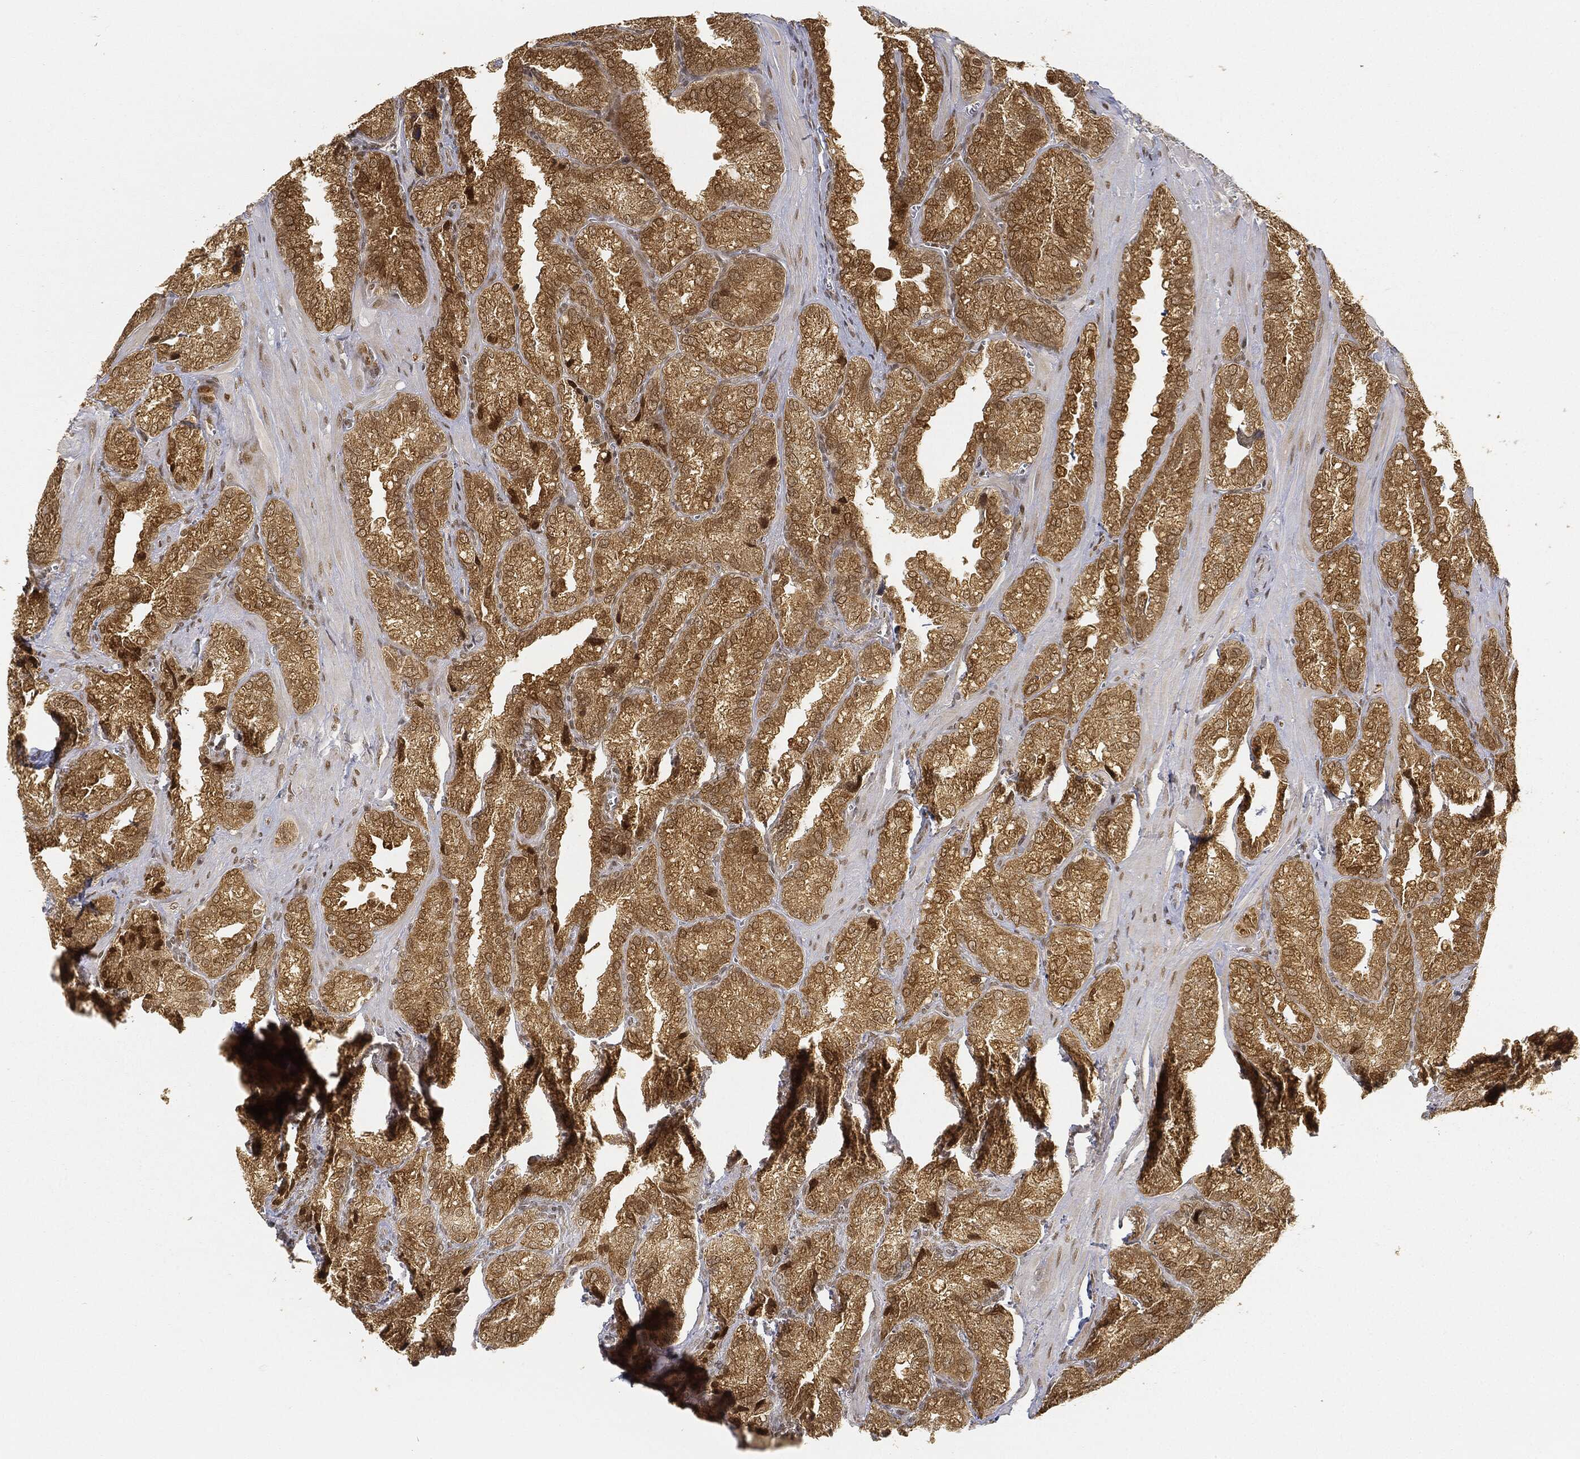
{"staining": {"intensity": "strong", "quantity": "25%-75%", "location": "cytoplasmic/membranous"}, "tissue": "seminal vesicle", "cell_type": "Glandular cells", "image_type": "normal", "snomed": [{"axis": "morphology", "description": "Normal tissue, NOS"}, {"axis": "topography", "description": "Seminal veicle"}], "caption": "This histopathology image displays normal seminal vesicle stained with immunohistochemistry to label a protein in brown. The cytoplasmic/membranous of glandular cells show strong positivity for the protein. Nuclei are counter-stained blue.", "gene": "CIB1", "patient": {"sex": "male", "age": 57}}